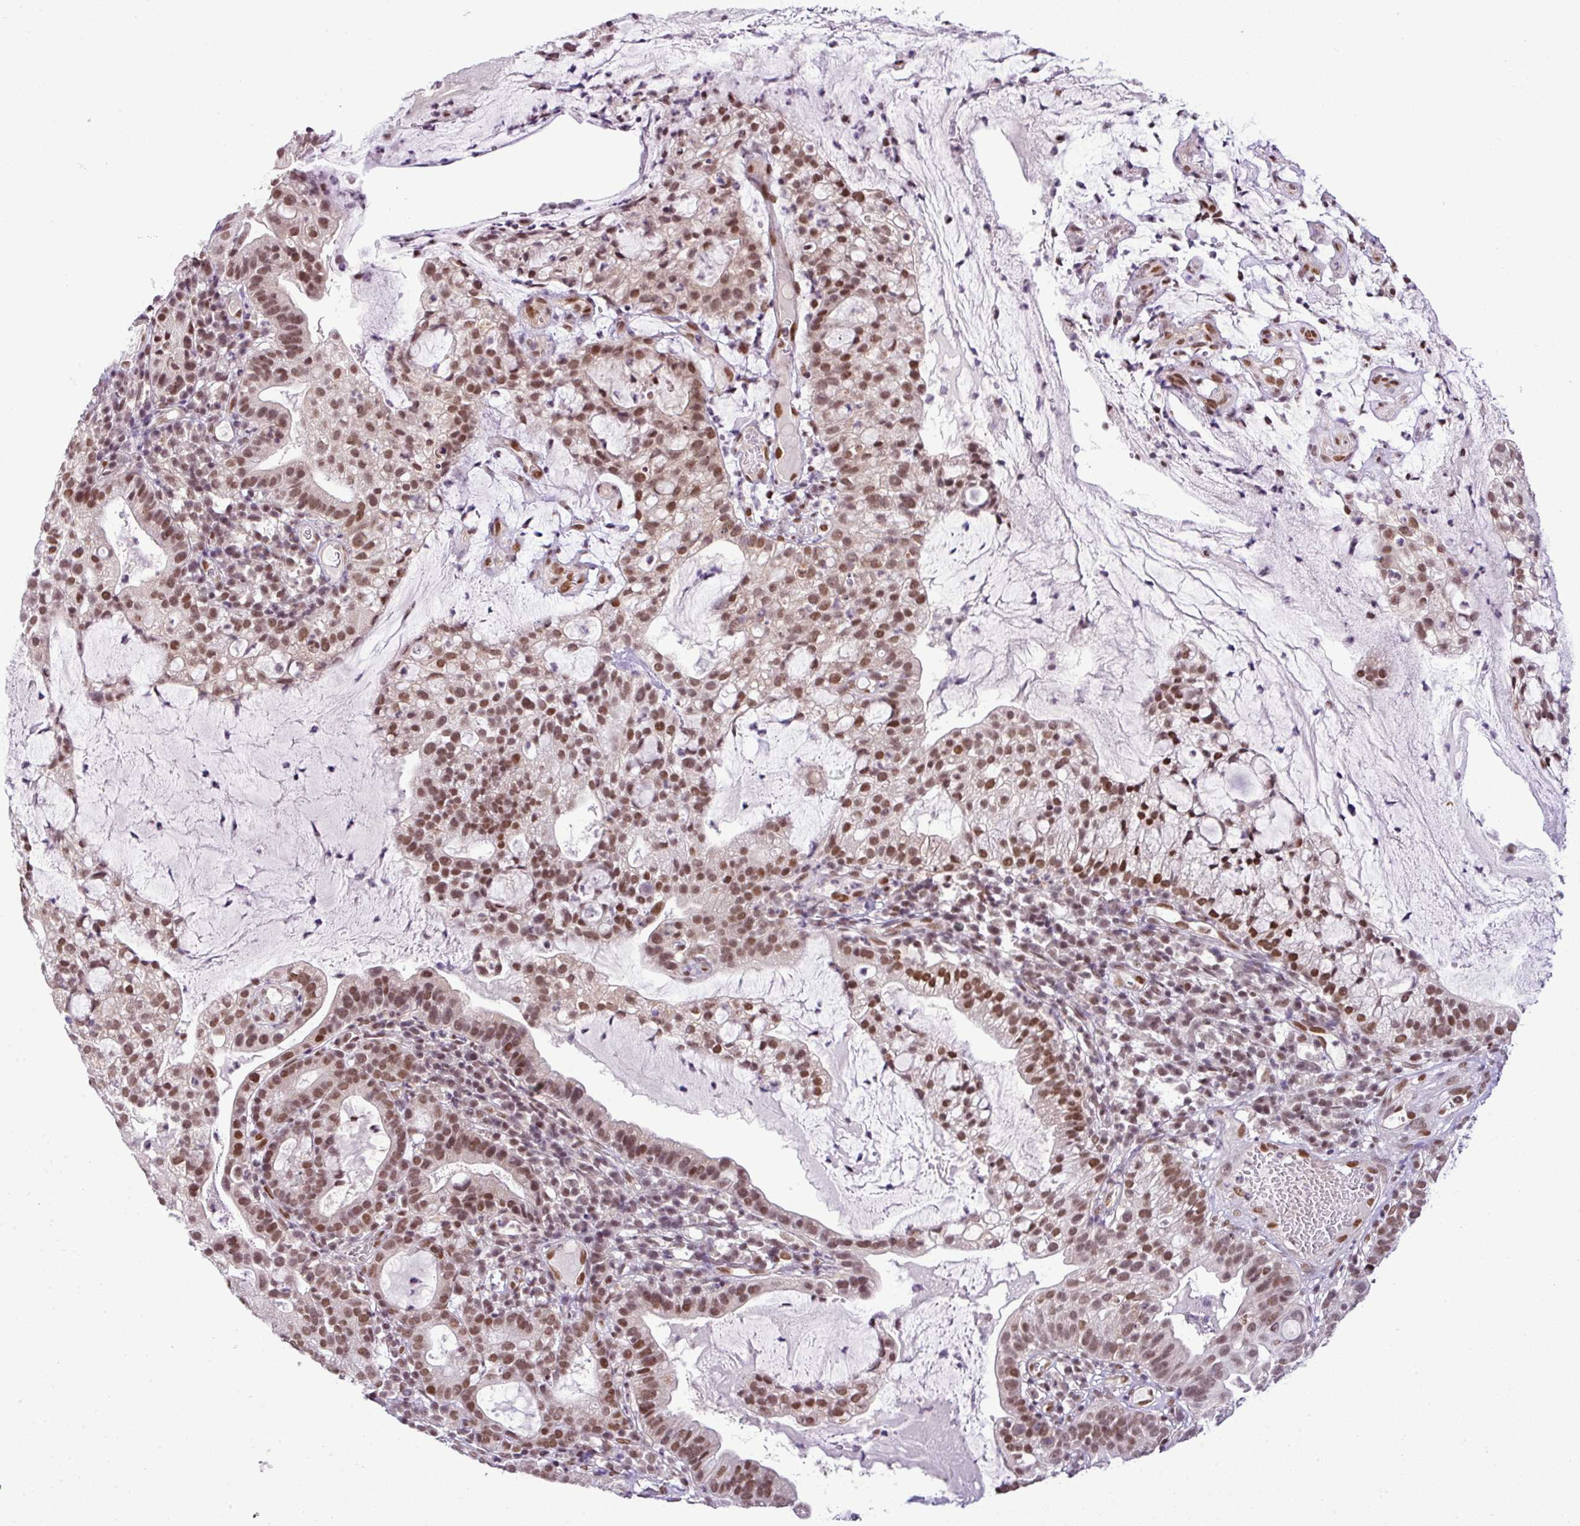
{"staining": {"intensity": "moderate", "quantity": ">75%", "location": "nuclear"}, "tissue": "cervical cancer", "cell_type": "Tumor cells", "image_type": "cancer", "snomed": [{"axis": "morphology", "description": "Adenocarcinoma, NOS"}, {"axis": "topography", "description": "Cervix"}], "caption": "Moderate nuclear staining is present in about >75% of tumor cells in cervical cancer.", "gene": "PGAP4", "patient": {"sex": "female", "age": 41}}